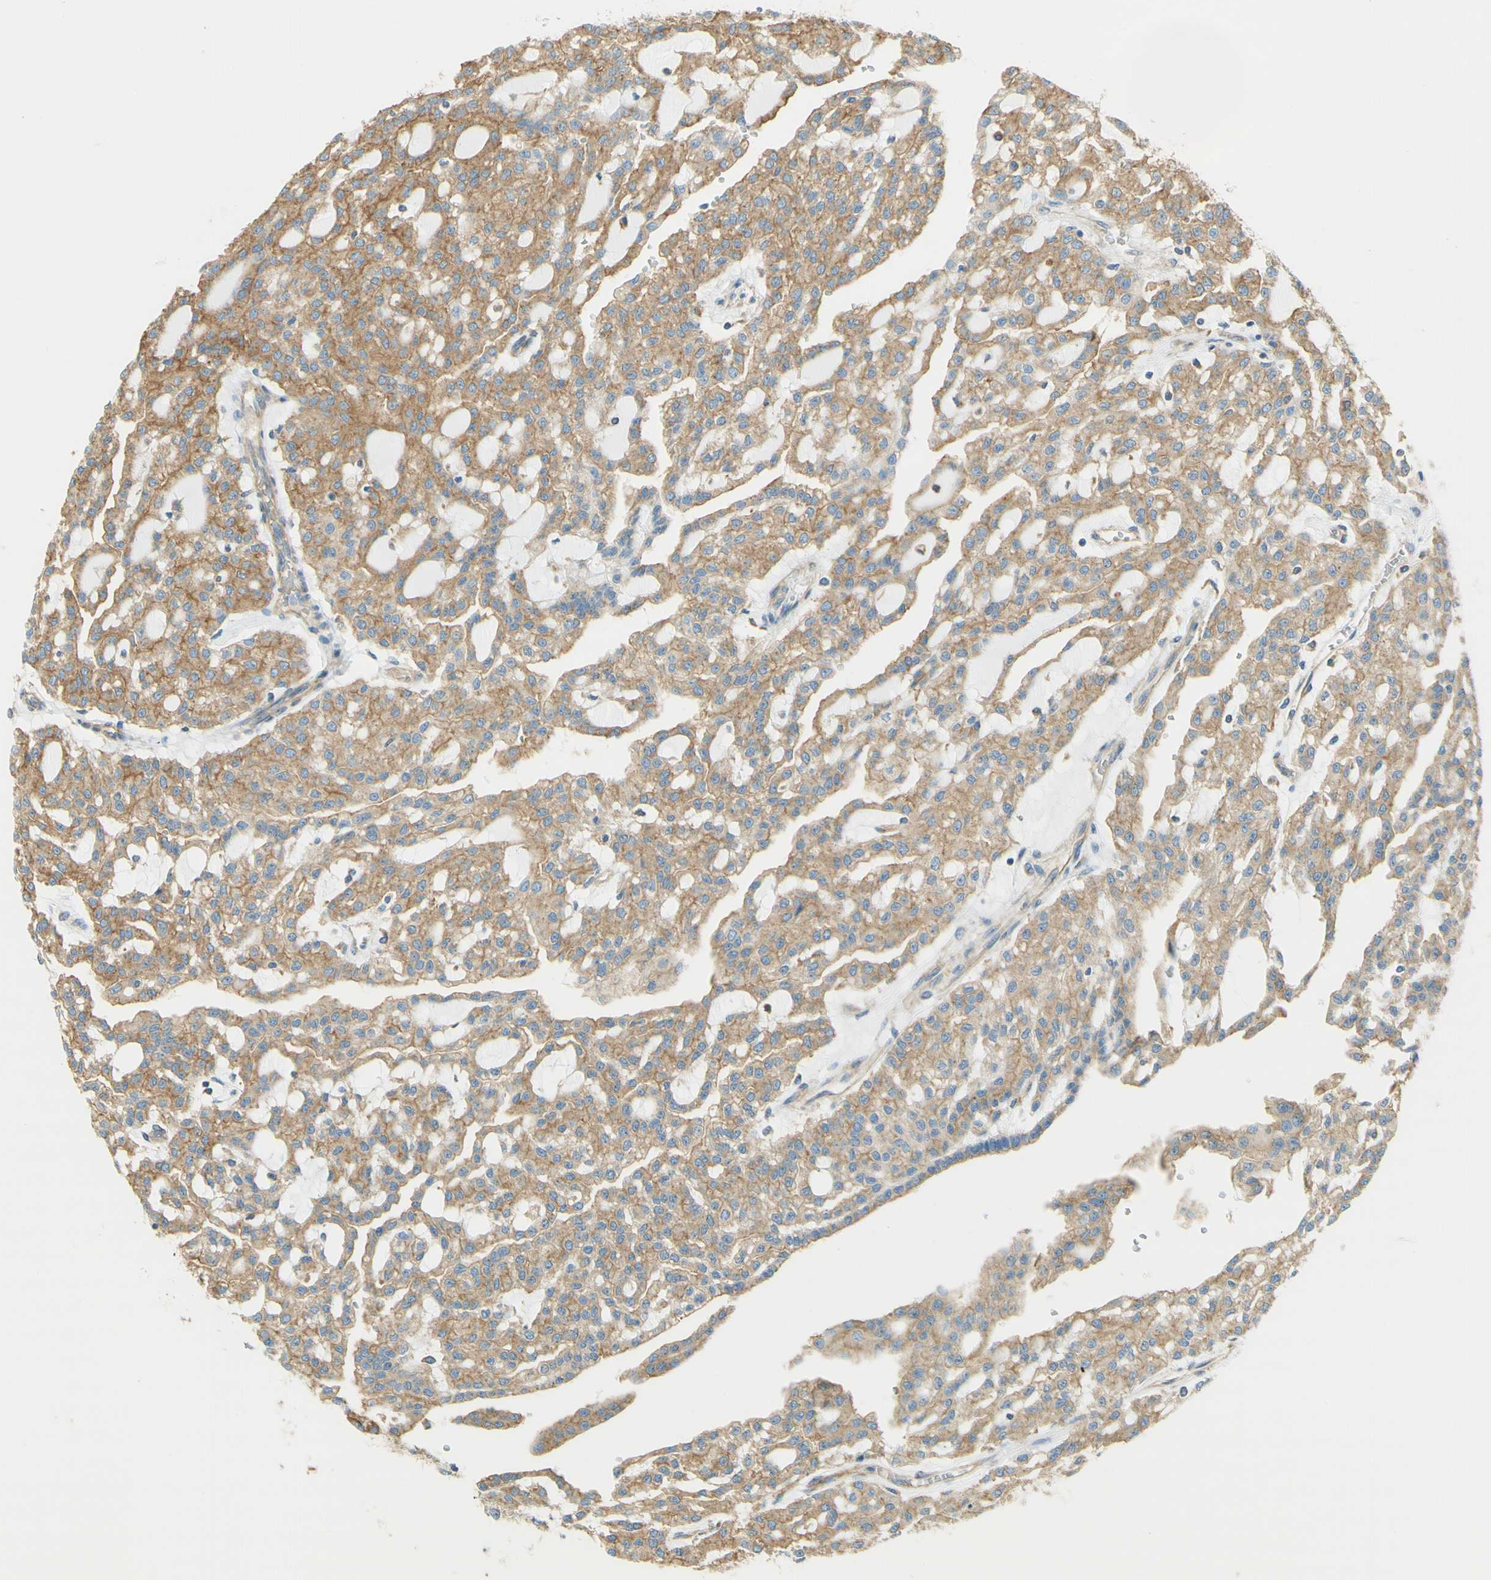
{"staining": {"intensity": "weak", "quantity": ">75%", "location": "cytoplasmic/membranous"}, "tissue": "renal cancer", "cell_type": "Tumor cells", "image_type": "cancer", "snomed": [{"axis": "morphology", "description": "Adenocarcinoma, NOS"}, {"axis": "topography", "description": "Kidney"}], "caption": "A histopathology image showing weak cytoplasmic/membranous positivity in about >75% of tumor cells in renal cancer (adenocarcinoma), as visualized by brown immunohistochemical staining.", "gene": "CLTC", "patient": {"sex": "male", "age": 63}}